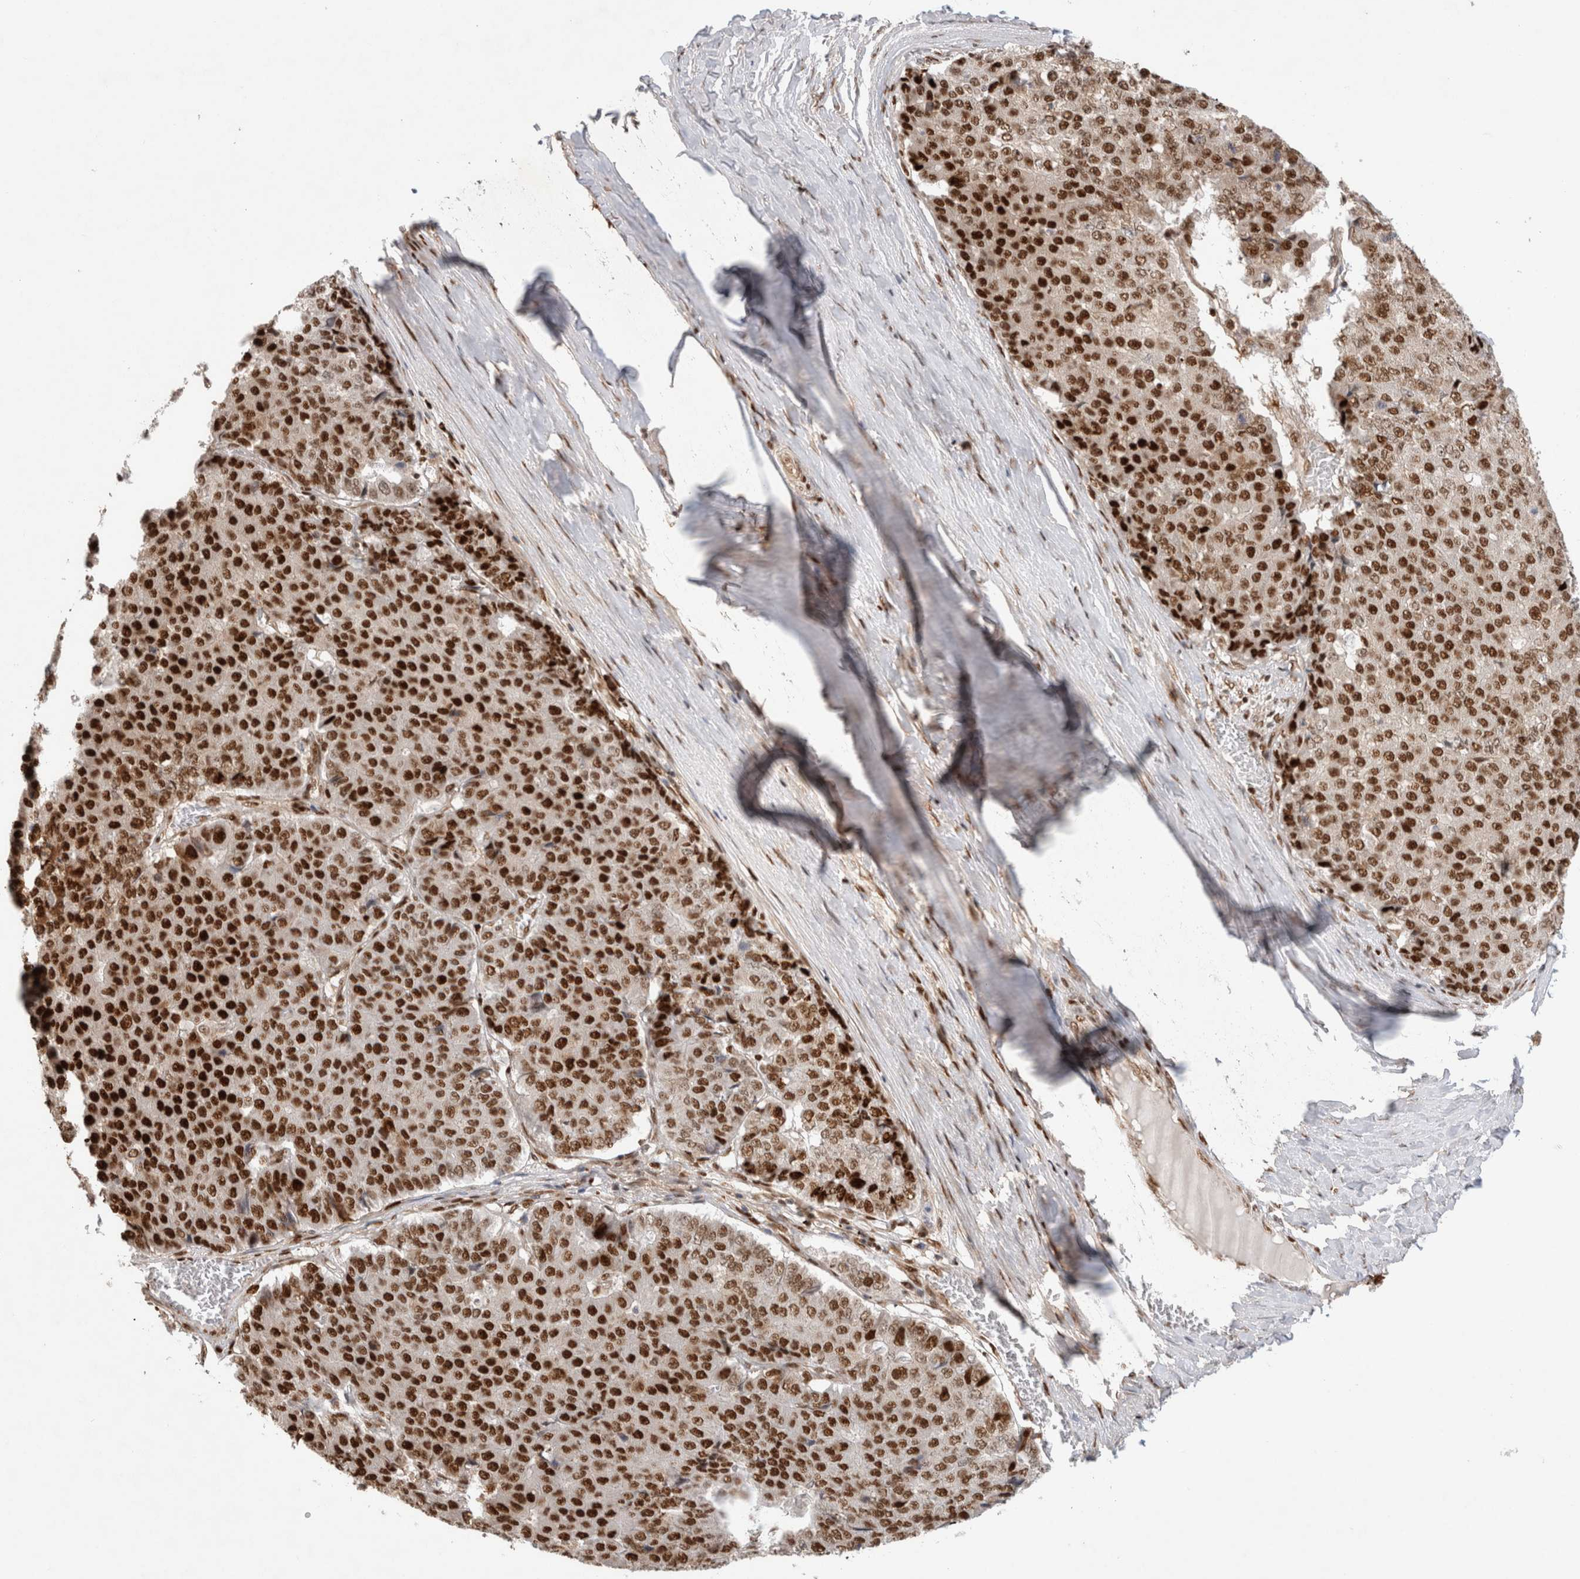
{"staining": {"intensity": "strong", "quantity": ">75%", "location": "nuclear"}, "tissue": "pancreatic cancer", "cell_type": "Tumor cells", "image_type": "cancer", "snomed": [{"axis": "morphology", "description": "Adenocarcinoma, NOS"}, {"axis": "topography", "description": "Pancreas"}], "caption": "Protein expression analysis of pancreatic adenocarcinoma reveals strong nuclear expression in about >75% of tumor cells.", "gene": "TCF4", "patient": {"sex": "male", "age": 50}}